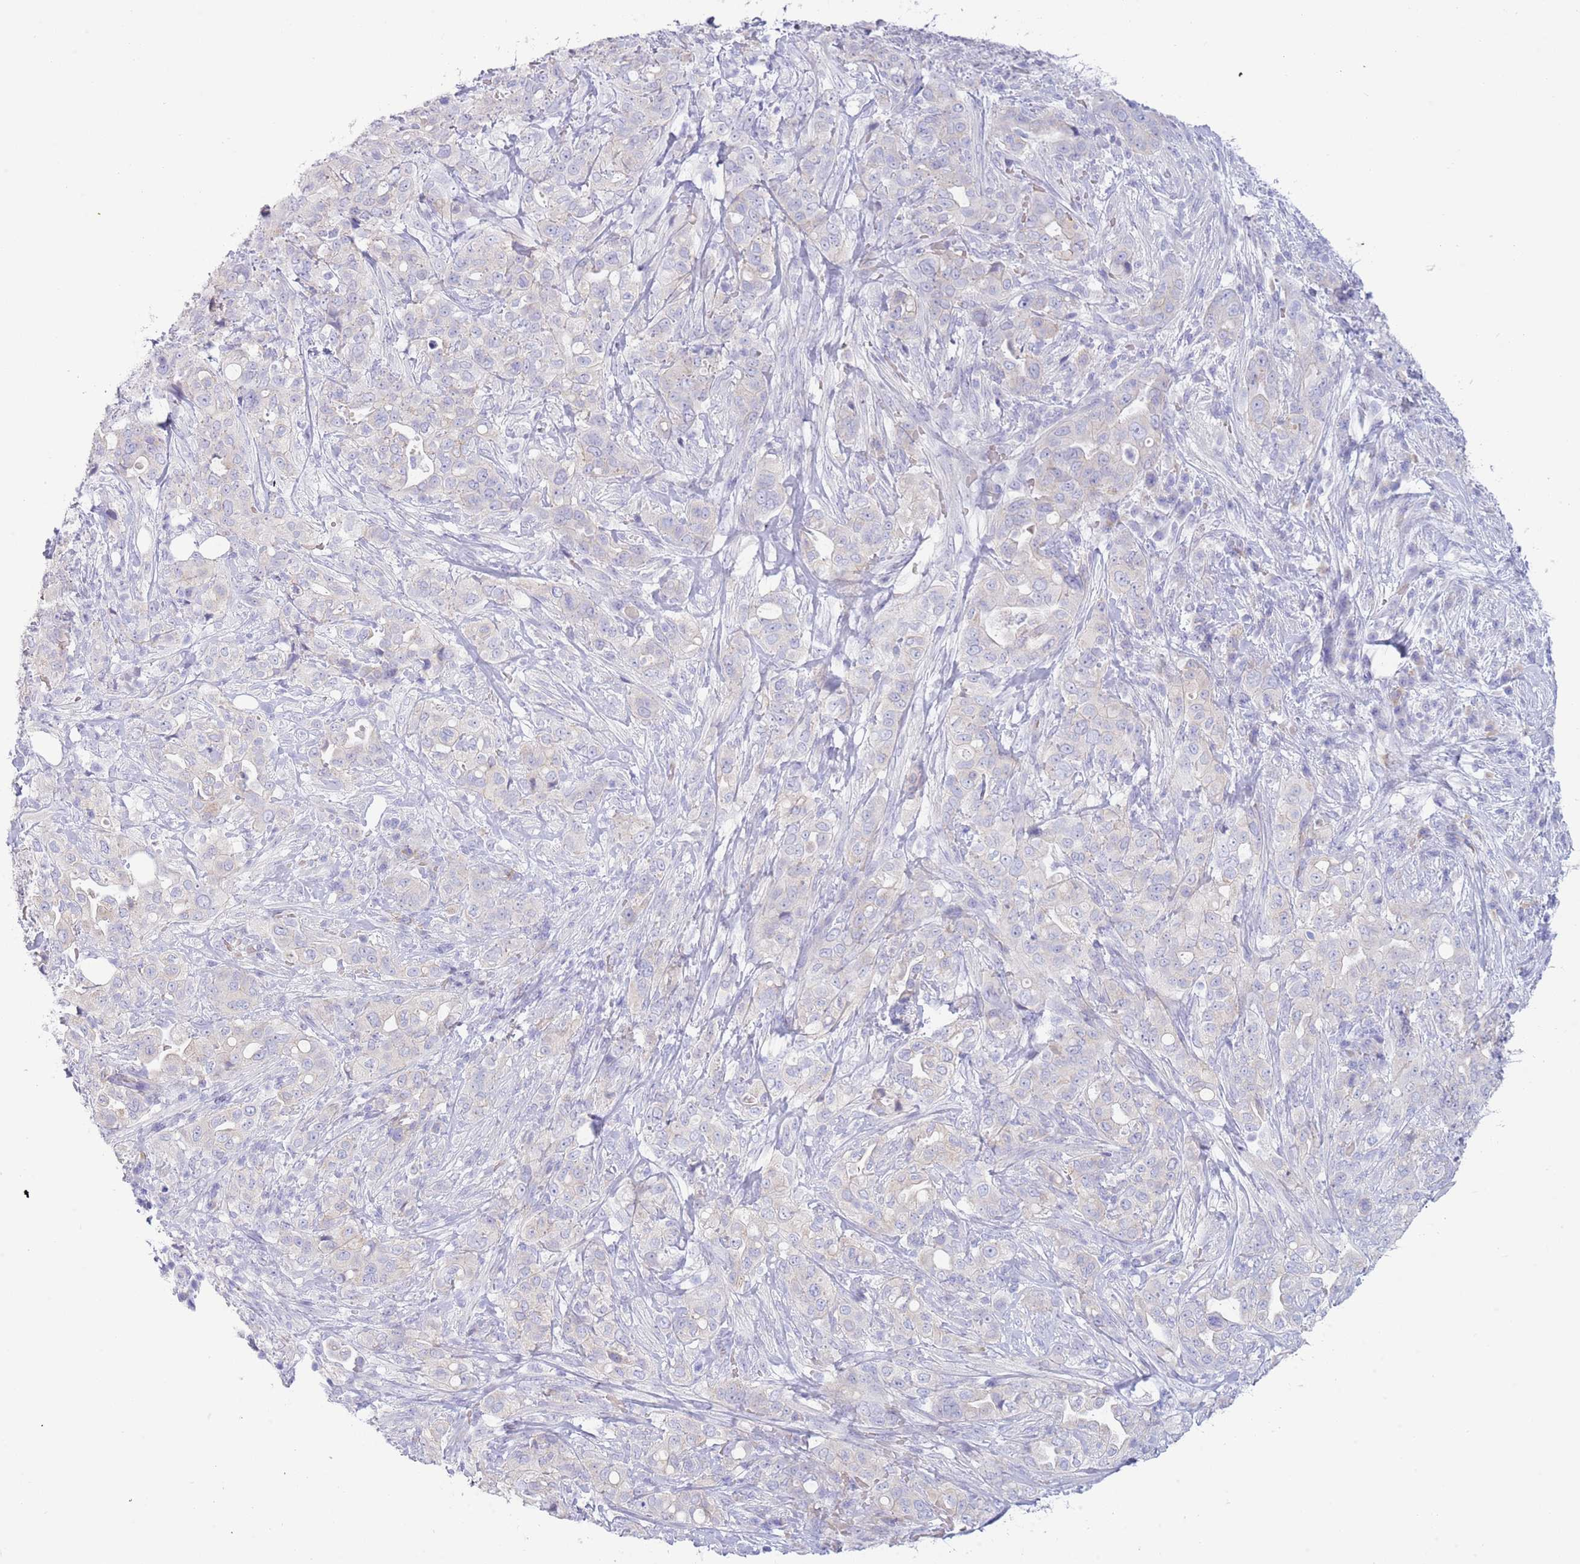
{"staining": {"intensity": "negative", "quantity": "none", "location": "none"}, "tissue": "pancreatic cancer", "cell_type": "Tumor cells", "image_type": "cancer", "snomed": [{"axis": "morphology", "description": "Normal tissue, NOS"}, {"axis": "morphology", "description": "Adenocarcinoma, NOS"}, {"axis": "topography", "description": "Lymph node"}, {"axis": "topography", "description": "Pancreas"}], "caption": "Immunohistochemistry (IHC) photomicrograph of human adenocarcinoma (pancreatic) stained for a protein (brown), which displays no positivity in tumor cells.", "gene": "ACR", "patient": {"sex": "female", "age": 67}}